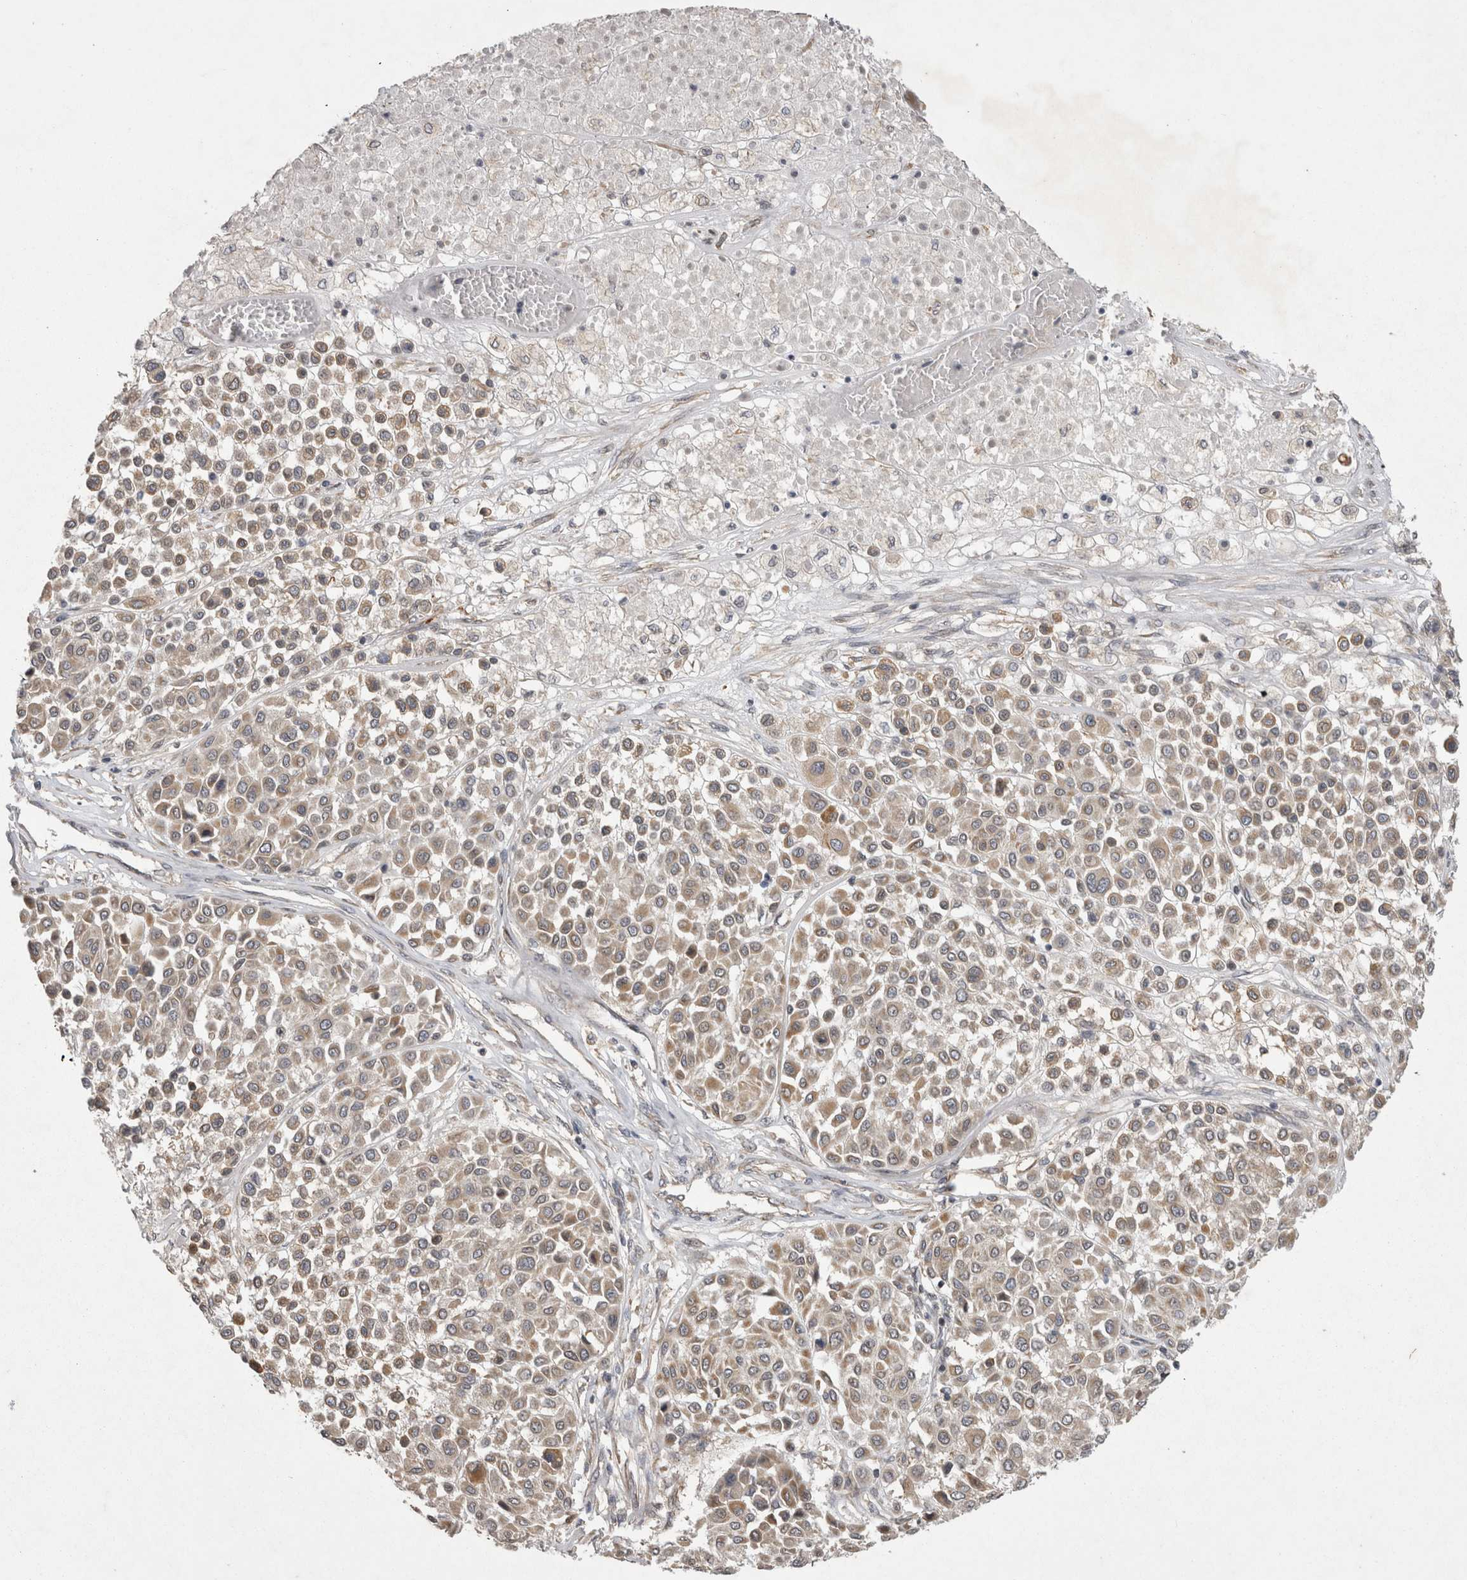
{"staining": {"intensity": "weak", "quantity": ">75%", "location": "cytoplasmic/membranous"}, "tissue": "melanoma", "cell_type": "Tumor cells", "image_type": "cancer", "snomed": [{"axis": "morphology", "description": "Malignant melanoma, Metastatic site"}, {"axis": "topography", "description": "Soft tissue"}], "caption": "Immunohistochemistry image of malignant melanoma (metastatic site) stained for a protein (brown), which reveals low levels of weak cytoplasmic/membranous expression in approximately >75% of tumor cells.", "gene": "TSPOAP1", "patient": {"sex": "male", "age": 41}}